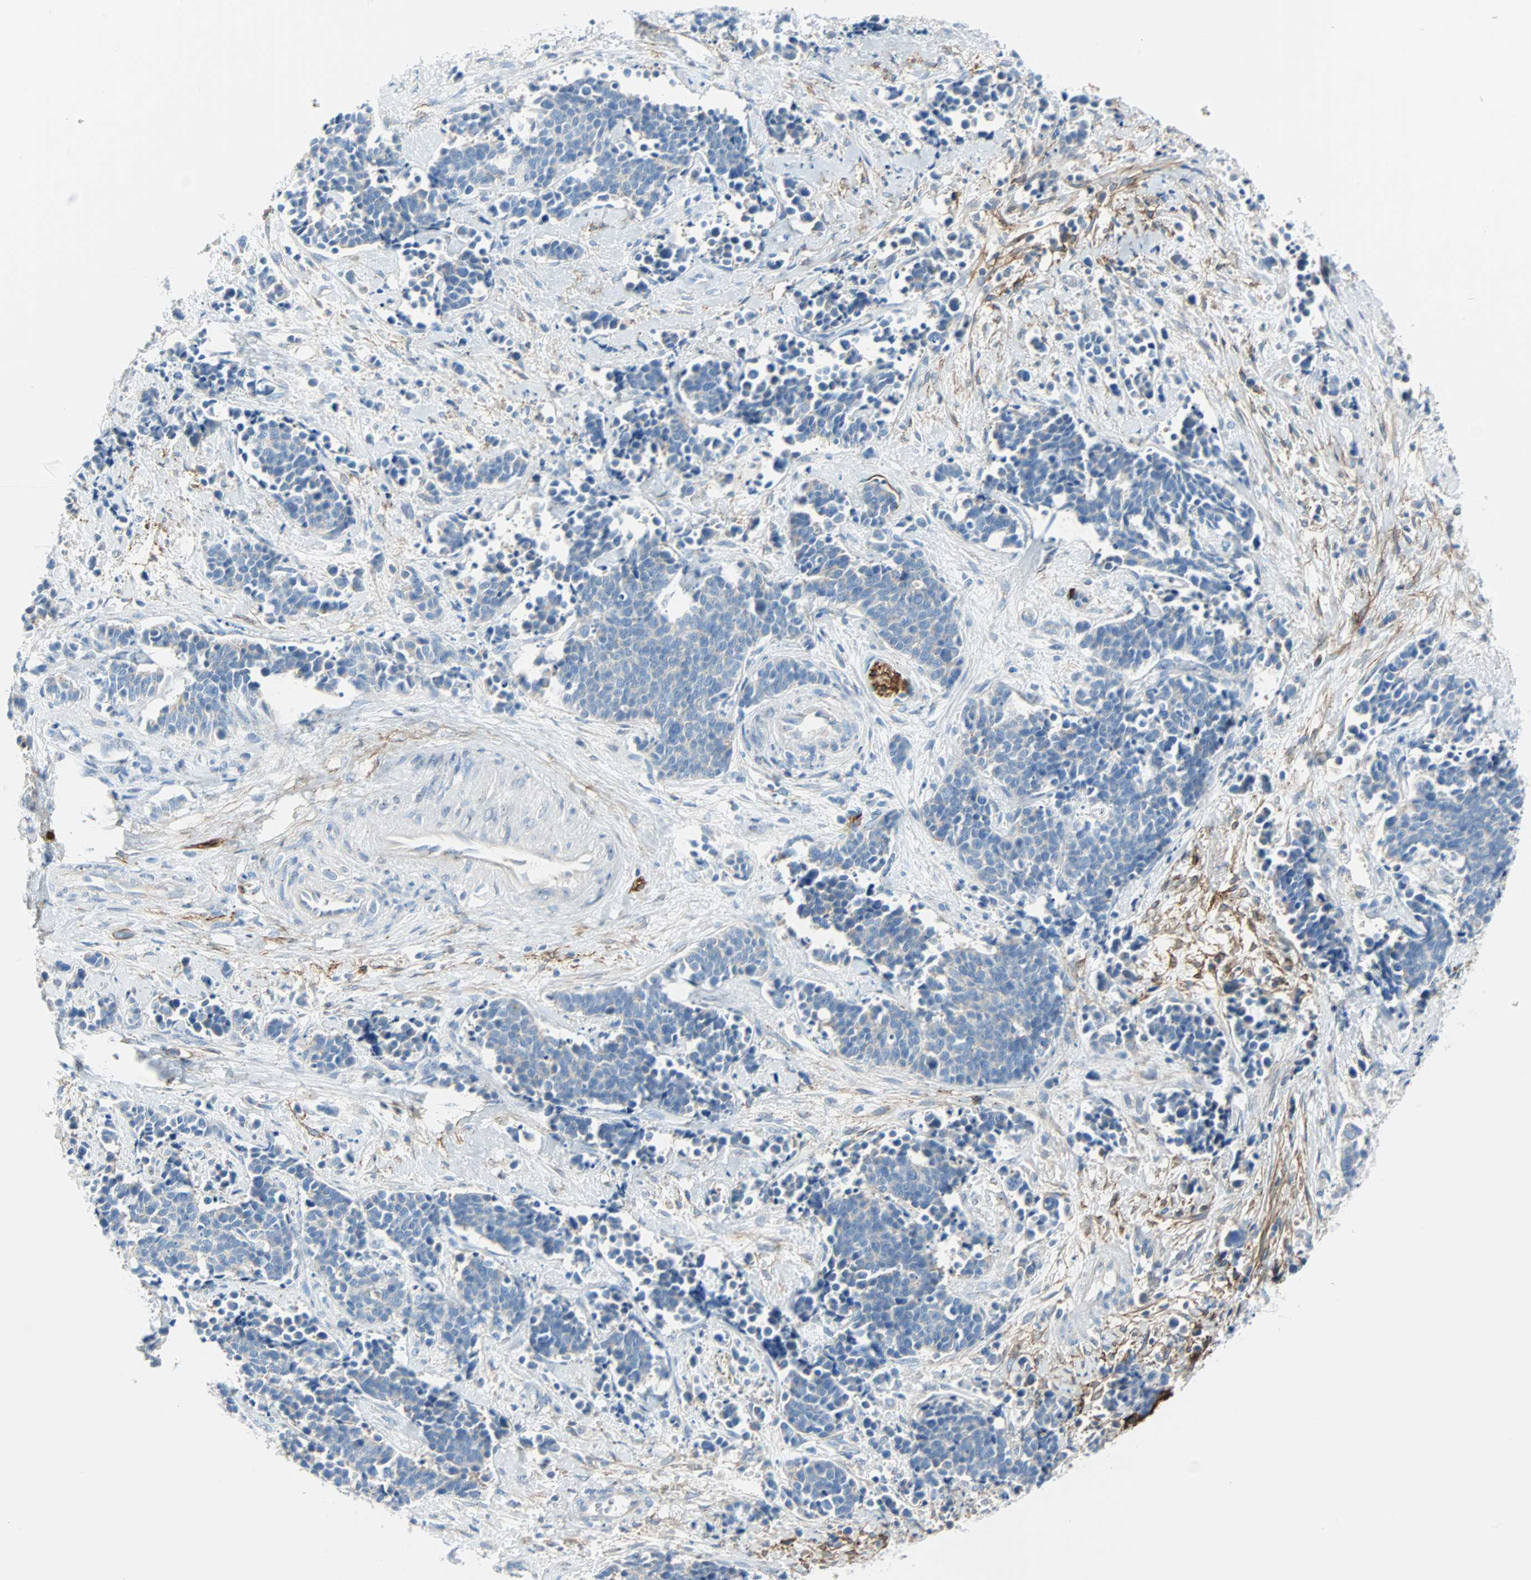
{"staining": {"intensity": "negative", "quantity": "none", "location": "none"}, "tissue": "cervical cancer", "cell_type": "Tumor cells", "image_type": "cancer", "snomed": [{"axis": "morphology", "description": "Squamous cell carcinoma, NOS"}, {"axis": "topography", "description": "Cervix"}], "caption": "Tumor cells show no significant protein expression in cervical squamous cell carcinoma.", "gene": "PDPN", "patient": {"sex": "female", "age": 35}}